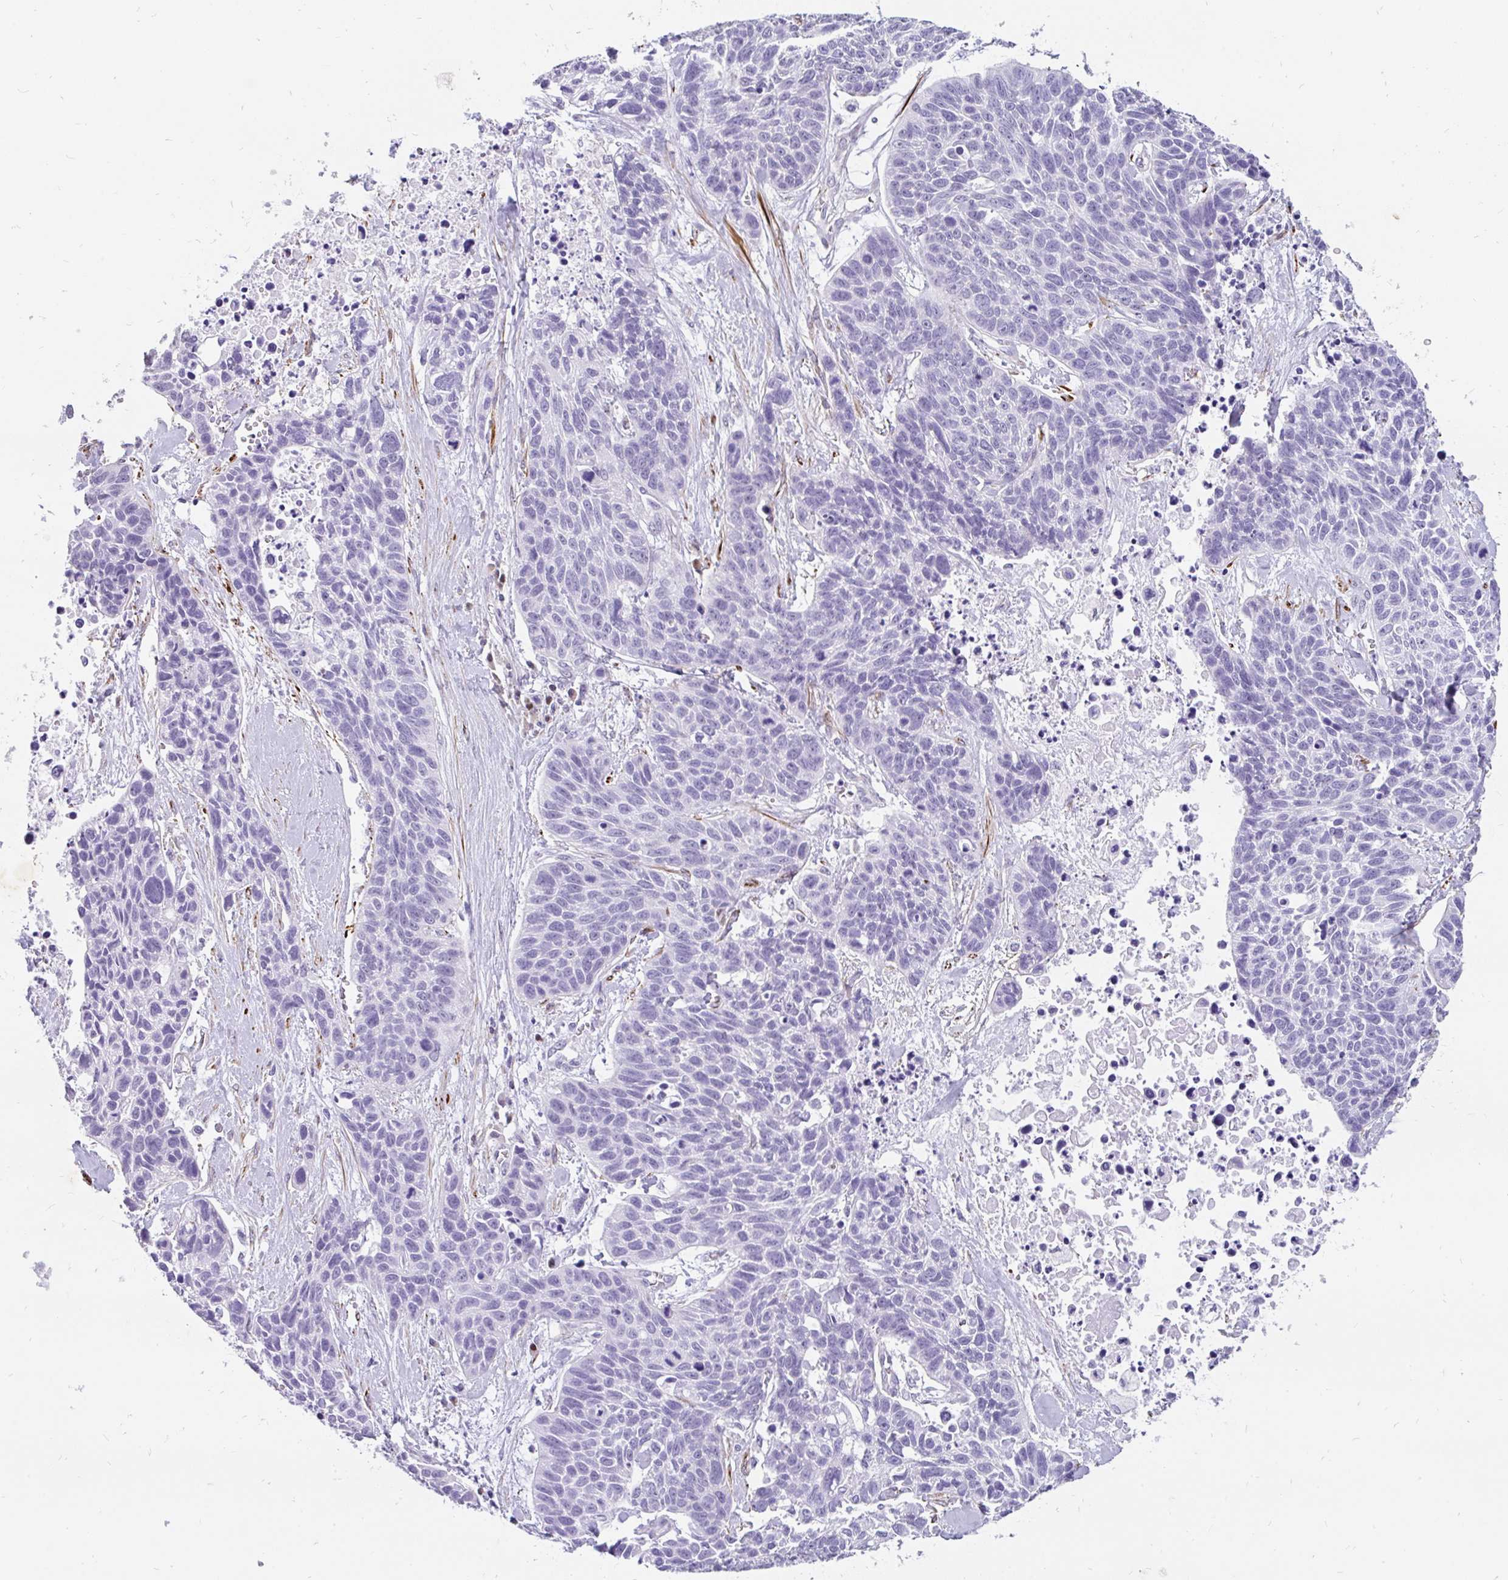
{"staining": {"intensity": "negative", "quantity": "none", "location": "none"}, "tissue": "lung cancer", "cell_type": "Tumor cells", "image_type": "cancer", "snomed": [{"axis": "morphology", "description": "Squamous cell carcinoma, NOS"}, {"axis": "topography", "description": "Lung"}], "caption": "This image is of lung cancer stained with IHC to label a protein in brown with the nuclei are counter-stained blue. There is no staining in tumor cells.", "gene": "EML5", "patient": {"sex": "male", "age": 62}}